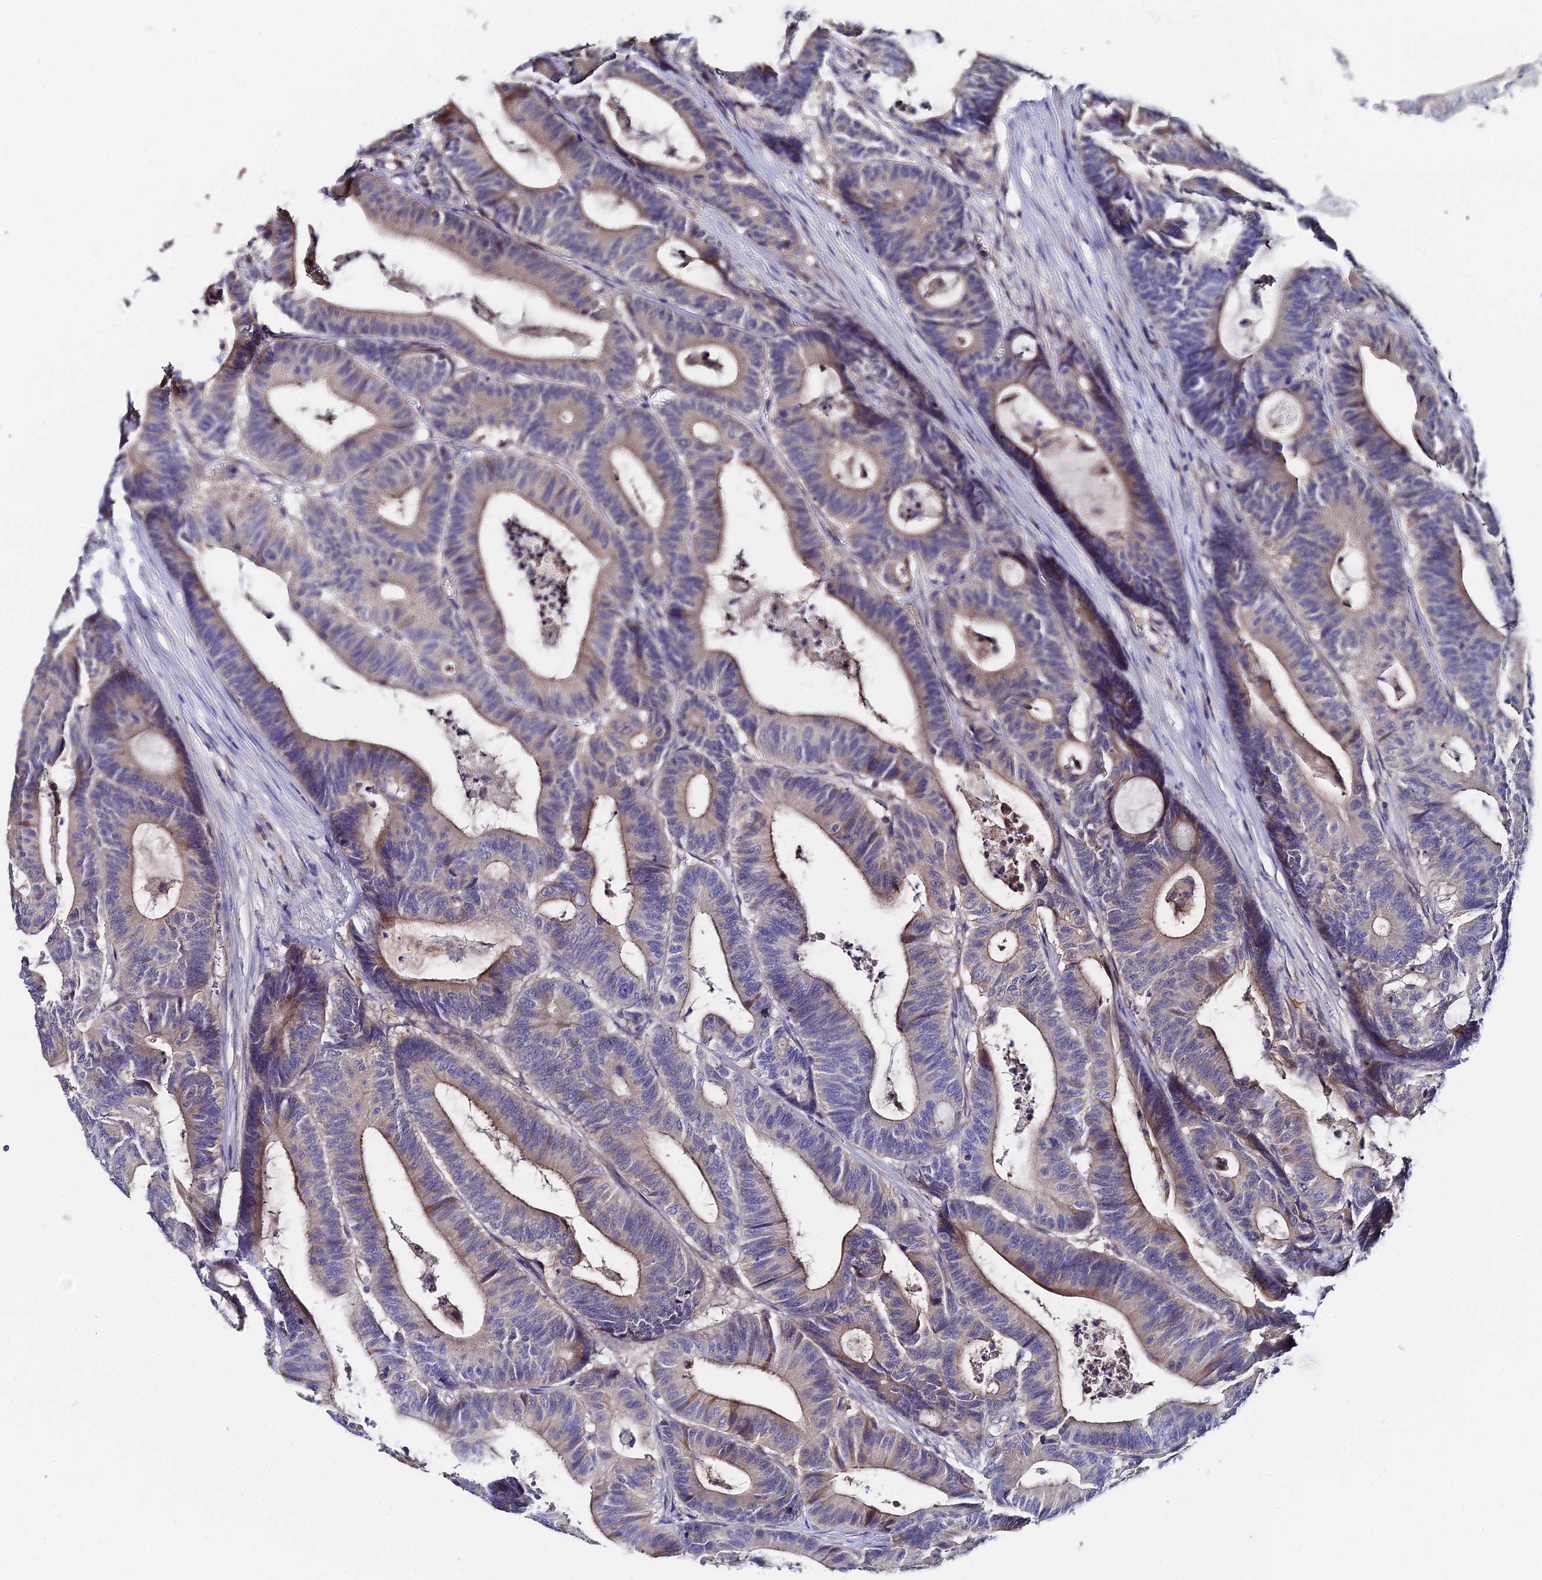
{"staining": {"intensity": "moderate", "quantity": "25%-75%", "location": "cytoplasmic/membranous"}, "tissue": "colorectal cancer", "cell_type": "Tumor cells", "image_type": "cancer", "snomed": [{"axis": "morphology", "description": "Adenocarcinoma, NOS"}, {"axis": "topography", "description": "Colon"}], "caption": "Moderate cytoplasmic/membranous positivity for a protein is seen in about 25%-75% of tumor cells of colorectal adenocarcinoma using immunohistochemistry.", "gene": "UBE2L3", "patient": {"sex": "female", "age": 84}}